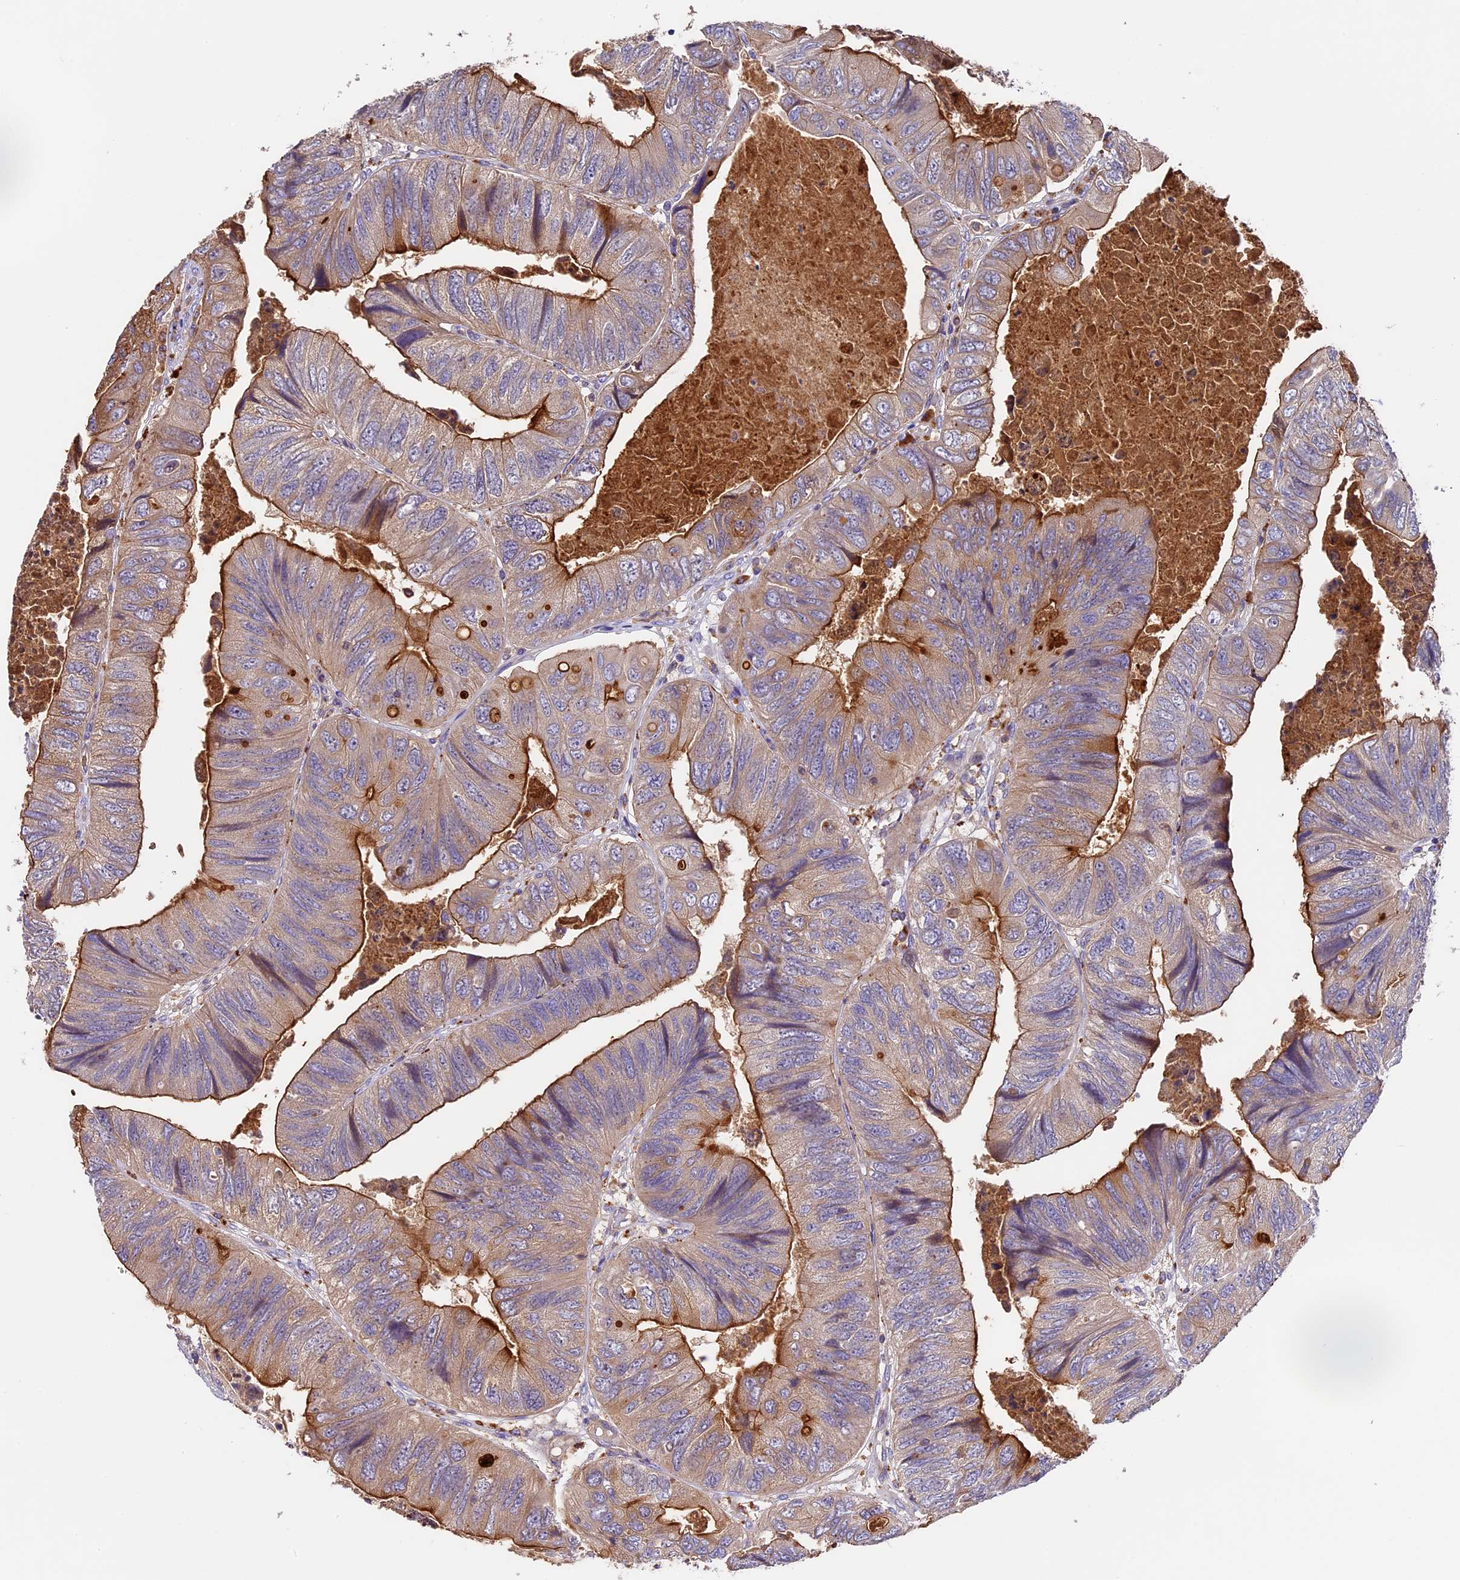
{"staining": {"intensity": "moderate", "quantity": "25%-75%", "location": "cytoplasmic/membranous"}, "tissue": "colorectal cancer", "cell_type": "Tumor cells", "image_type": "cancer", "snomed": [{"axis": "morphology", "description": "Adenocarcinoma, NOS"}, {"axis": "topography", "description": "Rectum"}], "caption": "High-power microscopy captured an immunohistochemistry image of colorectal cancer, revealing moderate cytoplasmic/membranous expression in about 25%-75% of tumor cells.", "gene": "TBC1D1", "patient": {"sex": "male", "age": 63}}